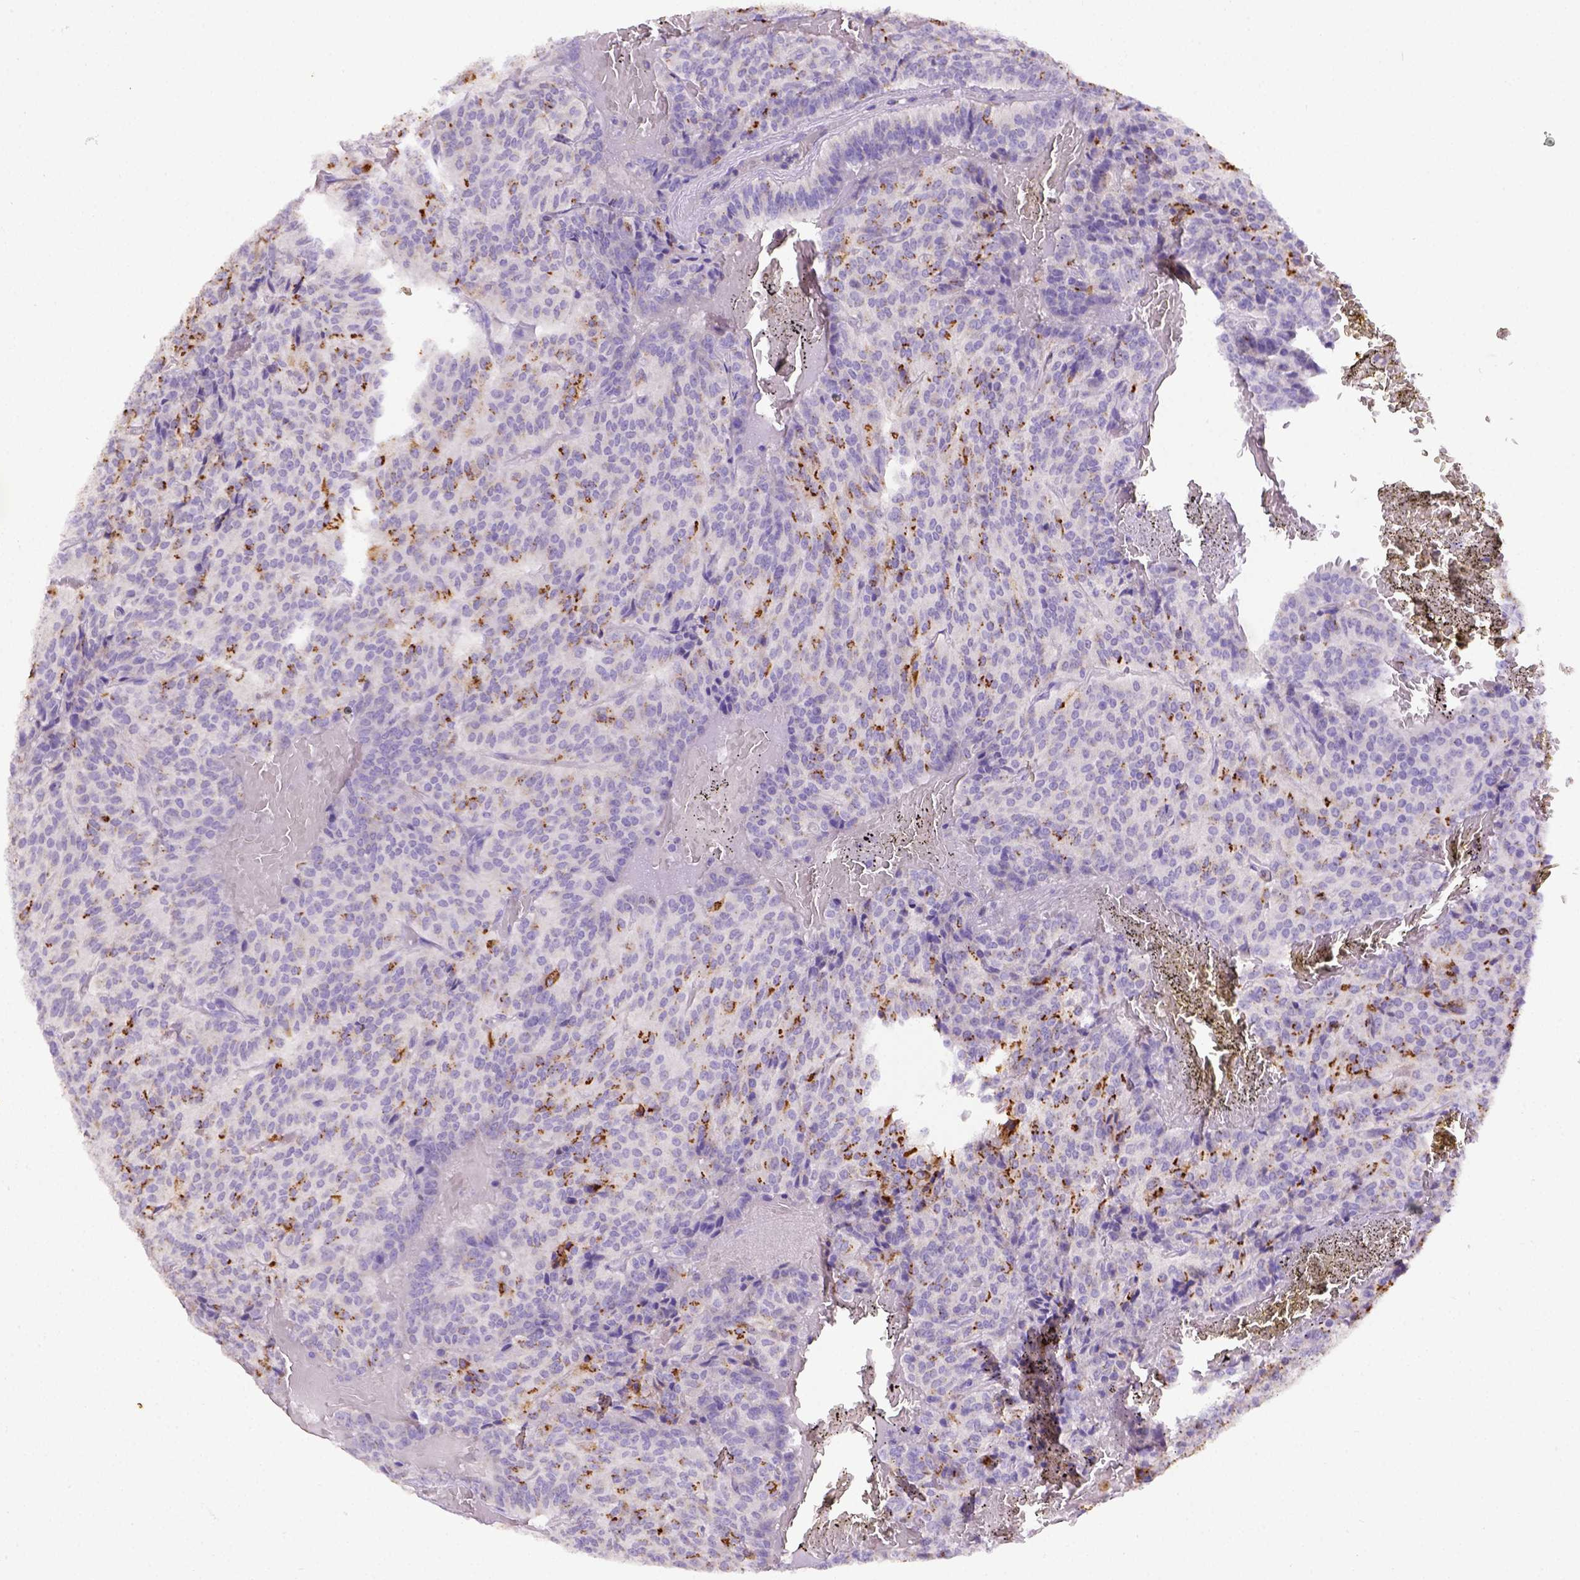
{"staining": {"intensity": "moderate", "quantity": "25%-75%", "location": "cytoplasmic/membranous"}, "tissue": "carcinoid", "cell_type": "Tumor cells", "image_type": "cancer", "snomed": [{"axis": "morphology", "description": "Carcinoid, malignant, NOS"}, {"axis": "topography", "description": "Lung"}], "caption": "There is medium levels of moderate cytoplasmic/membranous staining in tumor cells of malignant carcinoid, as demonstrated by immunohistochemical staining (brown color).", "gene": "B3GAT1", "patient": {"sex": "male", "age": 70}}